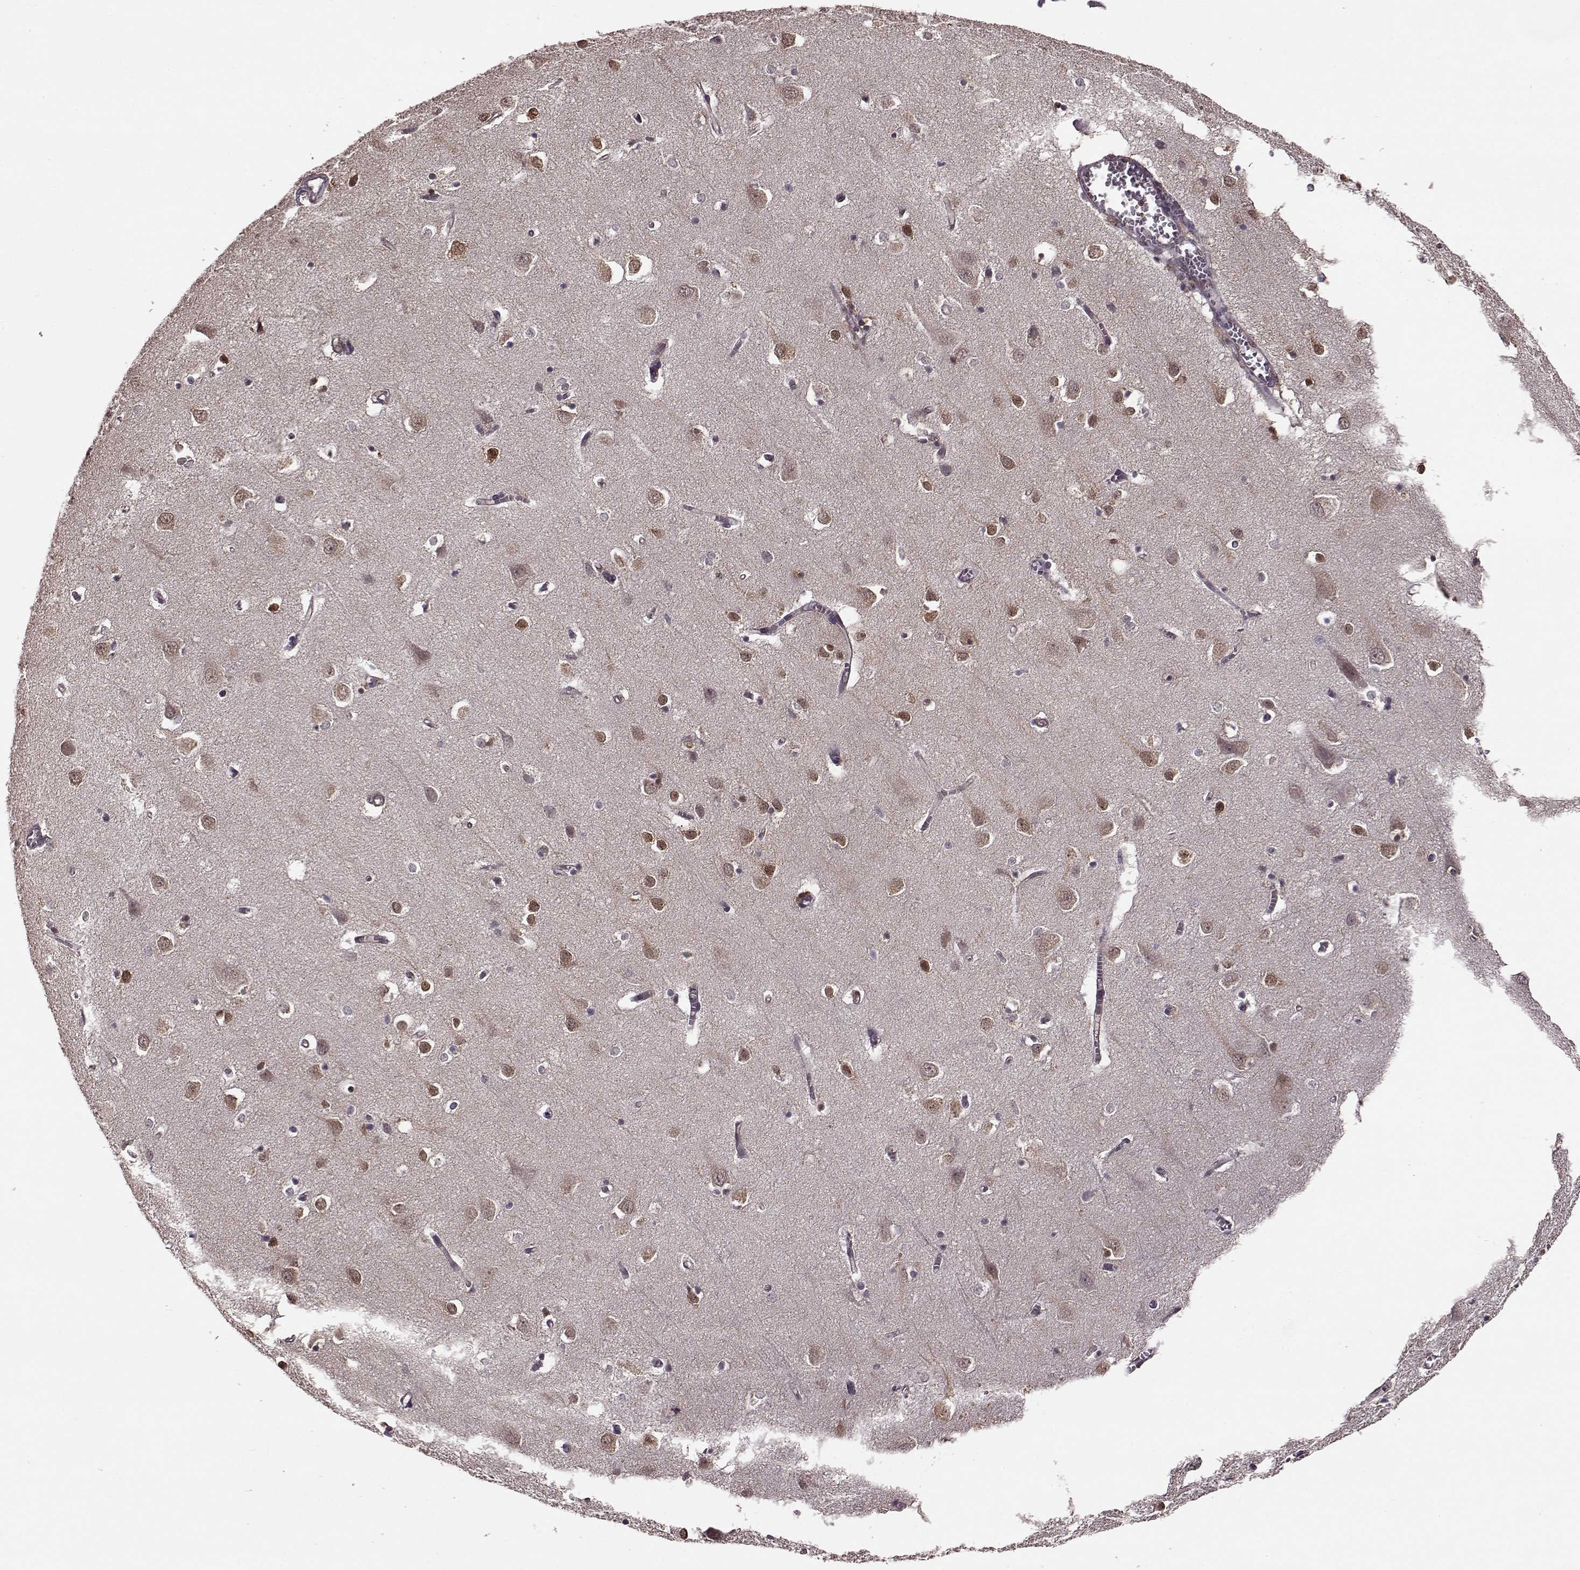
{"staining": {"intensity": "weak", "quantity": ">75%", "location": "nuclear"}, "tissue": "cerebral cortex", "cell_type": "Endothelial cells", "image_type": "normal", "snomed": [{"axis": "morphology", "description": "Normal tissue, NOS"}, {"axis": "topography", "description": "Cerebral cortex"}], "caption": "Protein analysis of normal cerebral cortex exhibits weak nuclear staining in about >75% of endothelial cells. (IHC, brightfield microscopy, high magnification).", "gene": "FTO", "patient": {"sex": "male", "age": 70}}